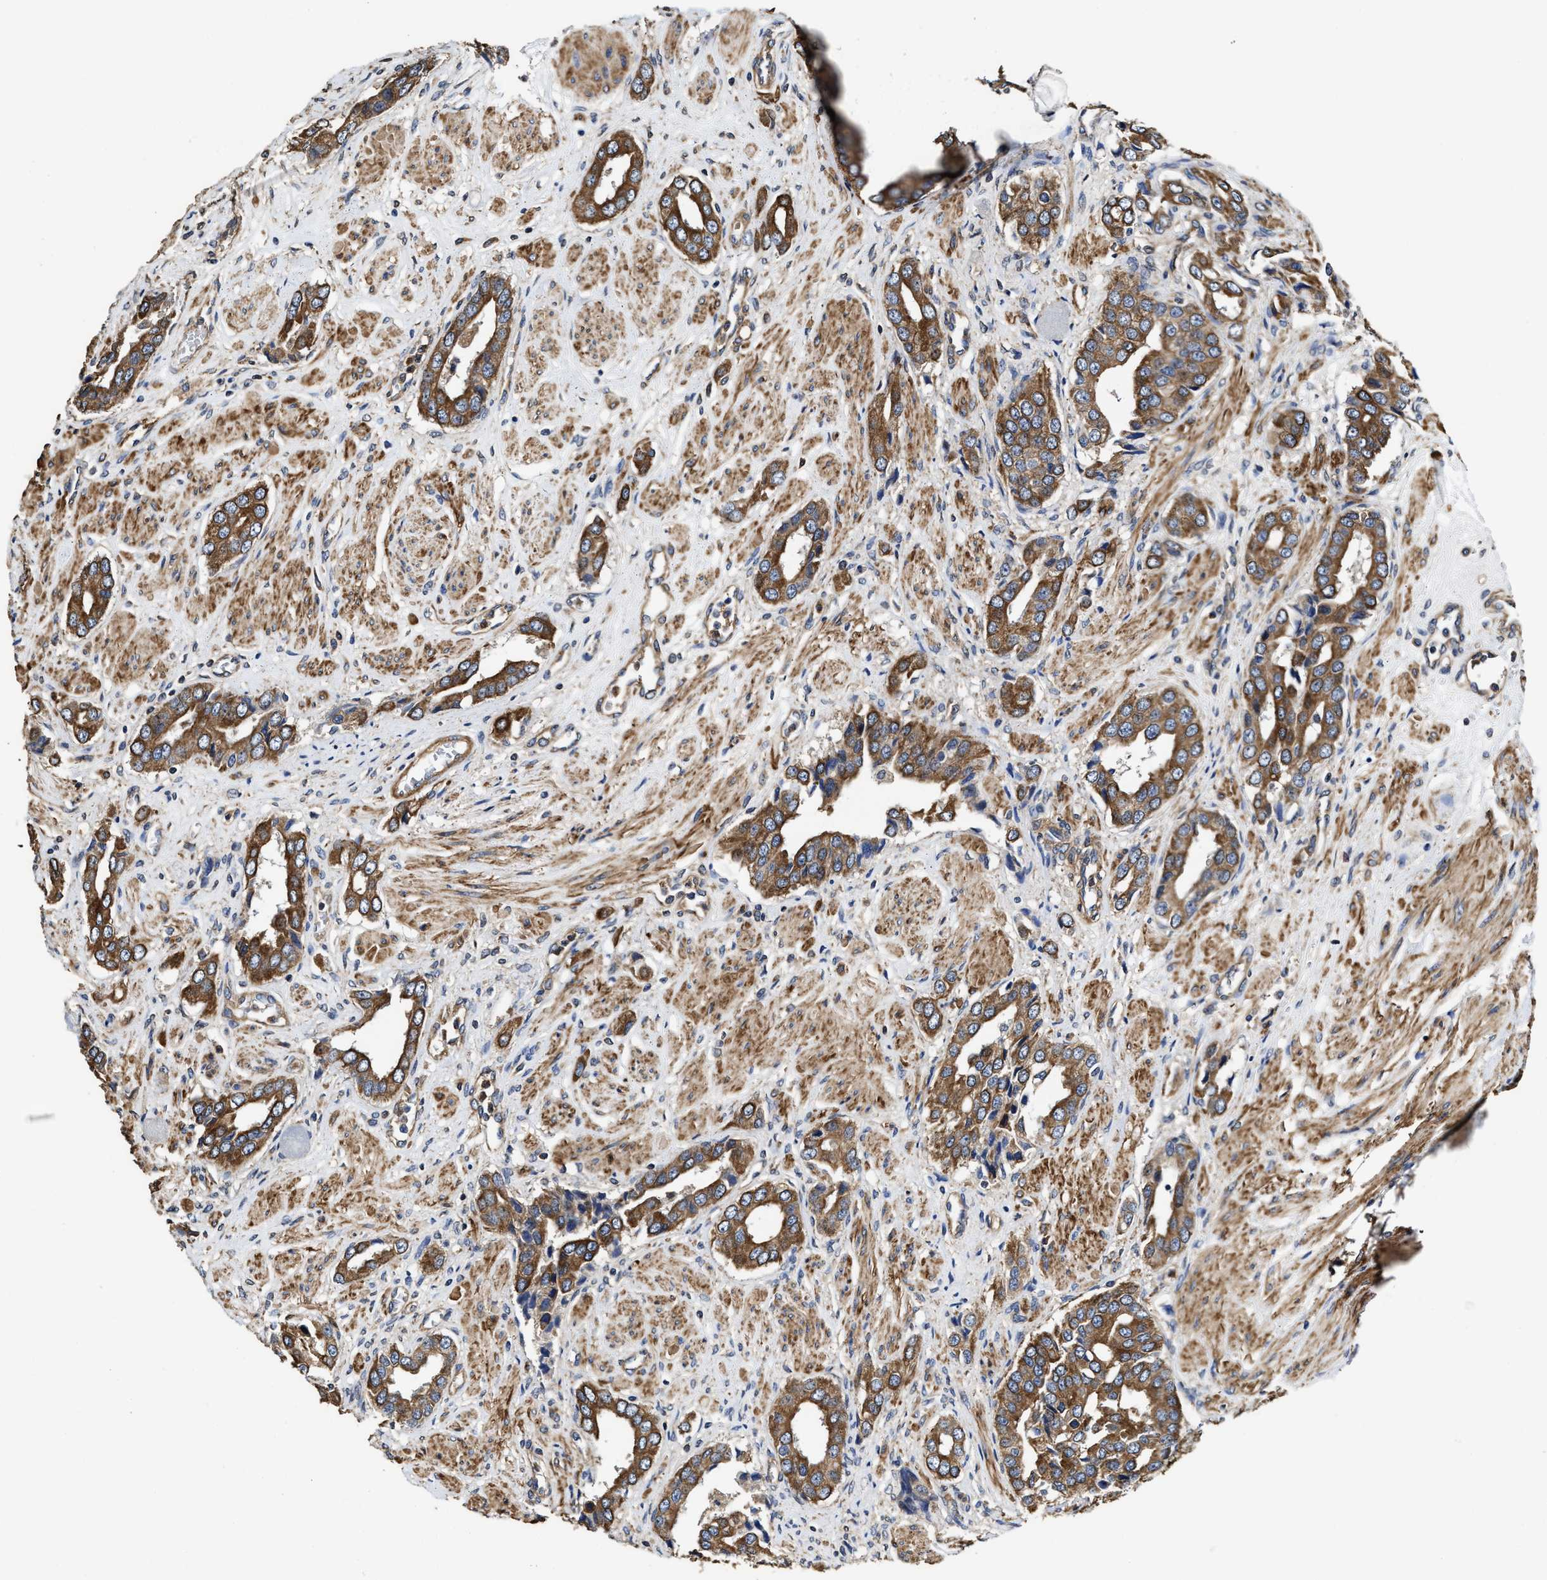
{"staining": {"intensity": "moderate", "quantity": ">75%", "location": "cytoplasmic/membranous"}, "tissue": "prostate cancer", "cell_type": "Tumor cells", "image_type": "cancer", "snomed": [{"axis": "morphology", "description": "Adenocarcinoma, High grade"}, {"axis": "topography", "description": "Prostate"}], "caption": "IHC micrograph of prostate cancer (adenocarcinoma (high-grade)) stained for a protein (brown), which reveals medium levels of moderate cytoplasmic/membranous positivity in approximately >75% of tumor cells.", "gene": "SFXN4", "patient": {"sex": "male", "age": 52}}